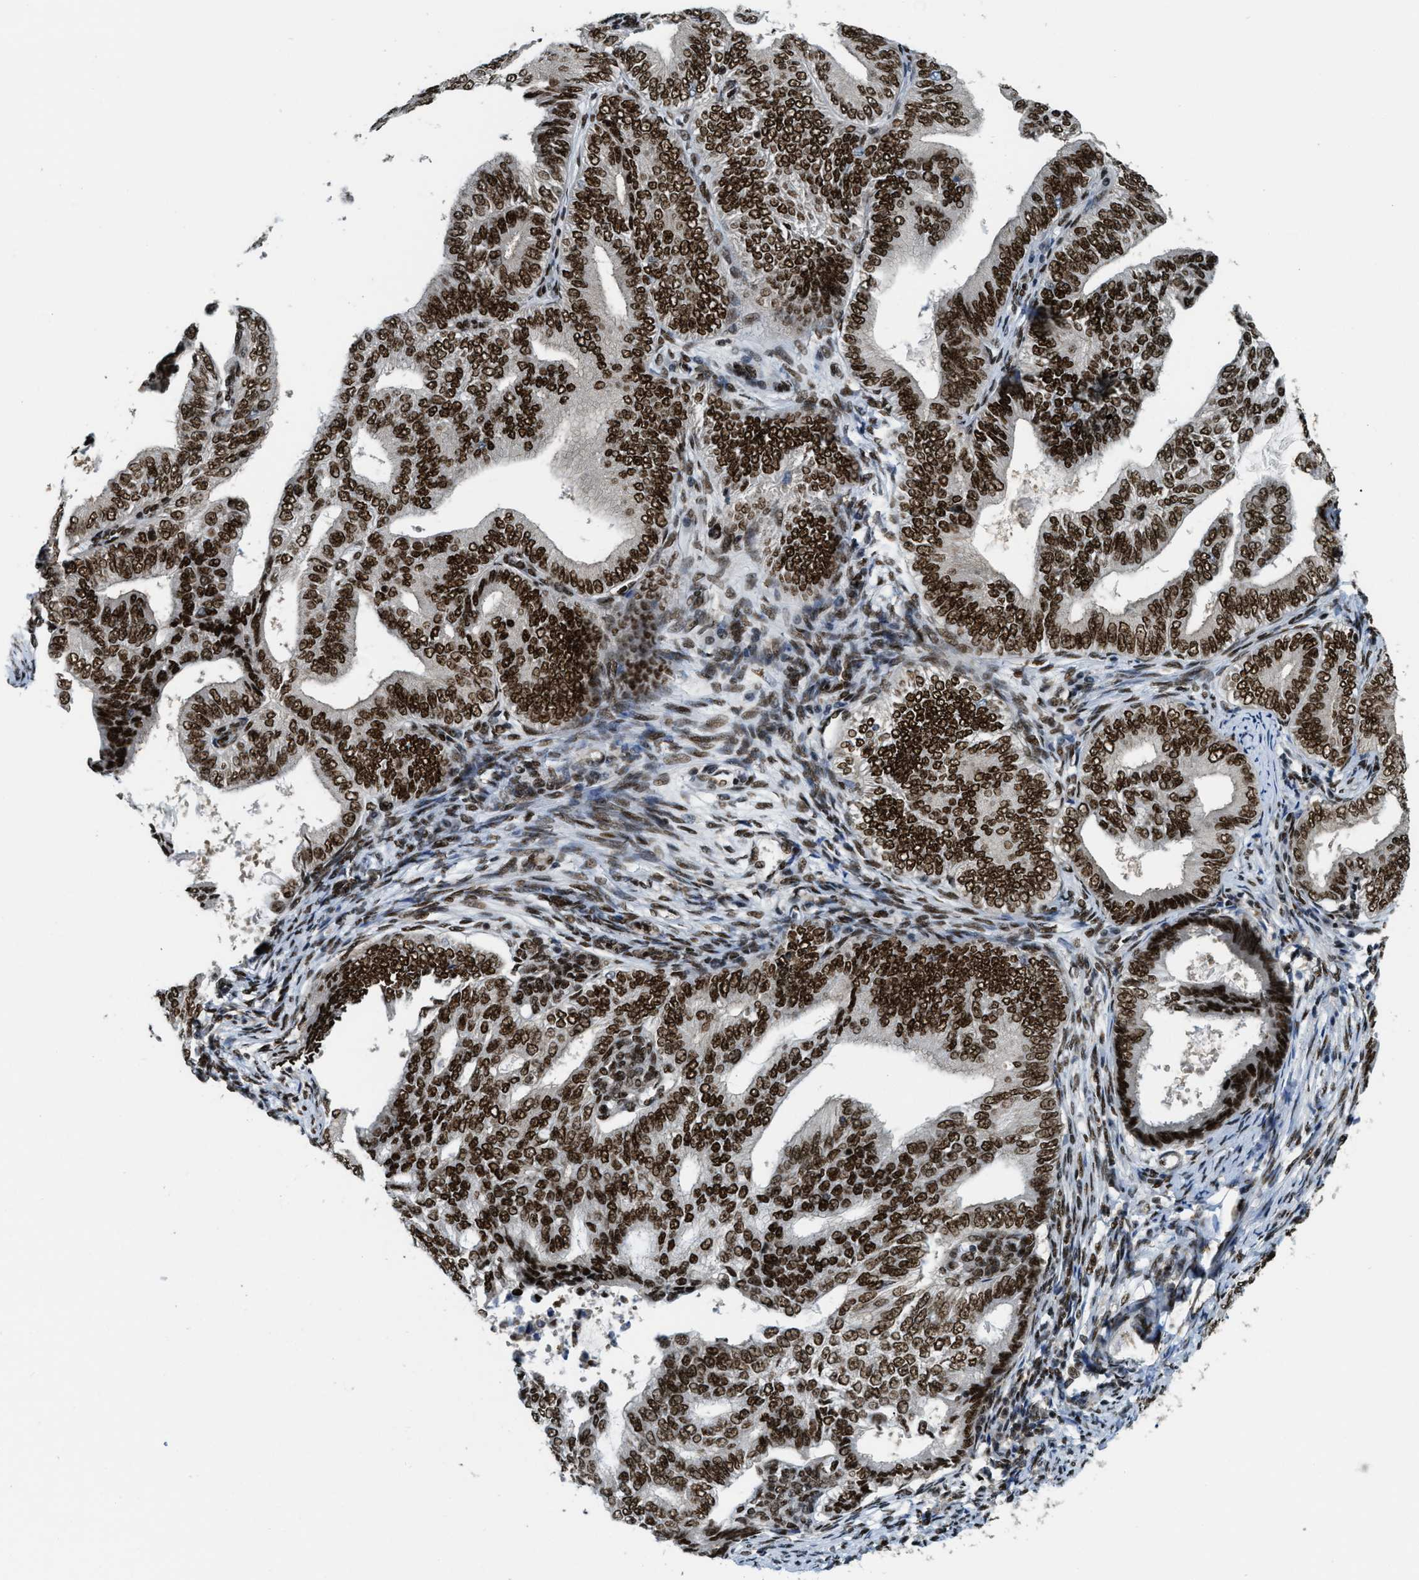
{"staining": {"intensity": "strong", "quantity": ">75%", "location": "nuclear"}, "tissue": "endometrial cancer", "cell_type": "Tumor cells", "image_type": "cancer", "snomed": [{"axis": "morphology", "description": "Adenocarcinoma, NOS"}, {"axis": "topography", "description": "Endometrium"}], "caption": "Immunohistochemistry histopathology image of endometrial cancer (adenocarcinoma) stained for a protein (brown), which reveals high levels of strong nuclear staining in about >75% of tumor cells.", "gene": "NUMA1", "patient": {"sex": "female", "age": 58}}